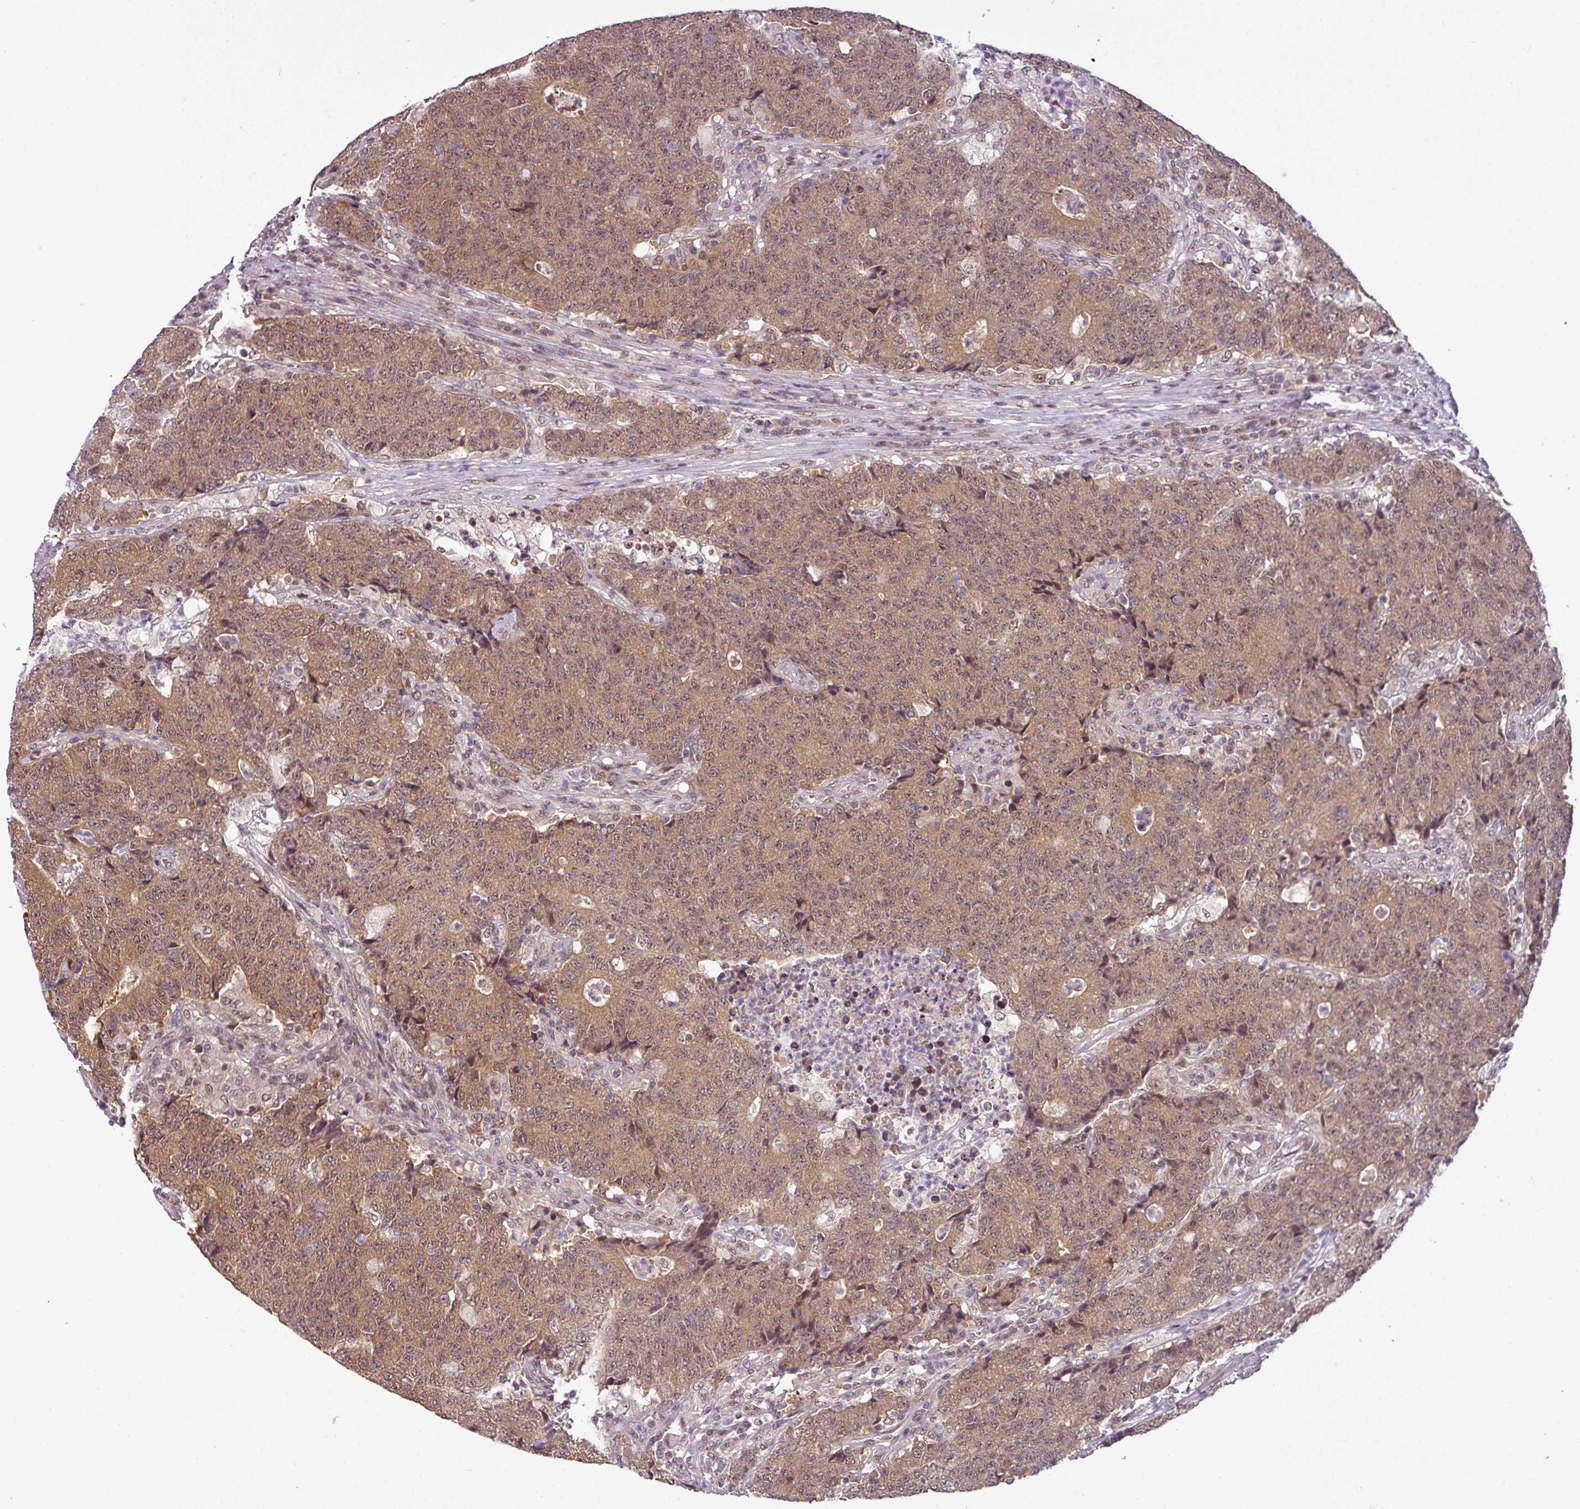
{"staining": {"intensity": "moderate", "quantity": ">75%", "location": "cytoplasmic/membranous,nuclear"}, "tissue": "colorectal cancer", "cell_type": "Tumor cells", "image_type": "cancer", "snomed": [{"axis": "morphology", "description": "Adenocarcinoma, NOS"}, {"axis": "topography", "description": "Colon"}], "caption": "This is a histology image of immunohistochemistry staining of adenocarcinoma (colorectal), which shows moderate expression in the cytoplasmic/membranous and nuclear of tumor cells.", "gene": "MFHAS1", "patient": {"sex": "female", "age": 75}}